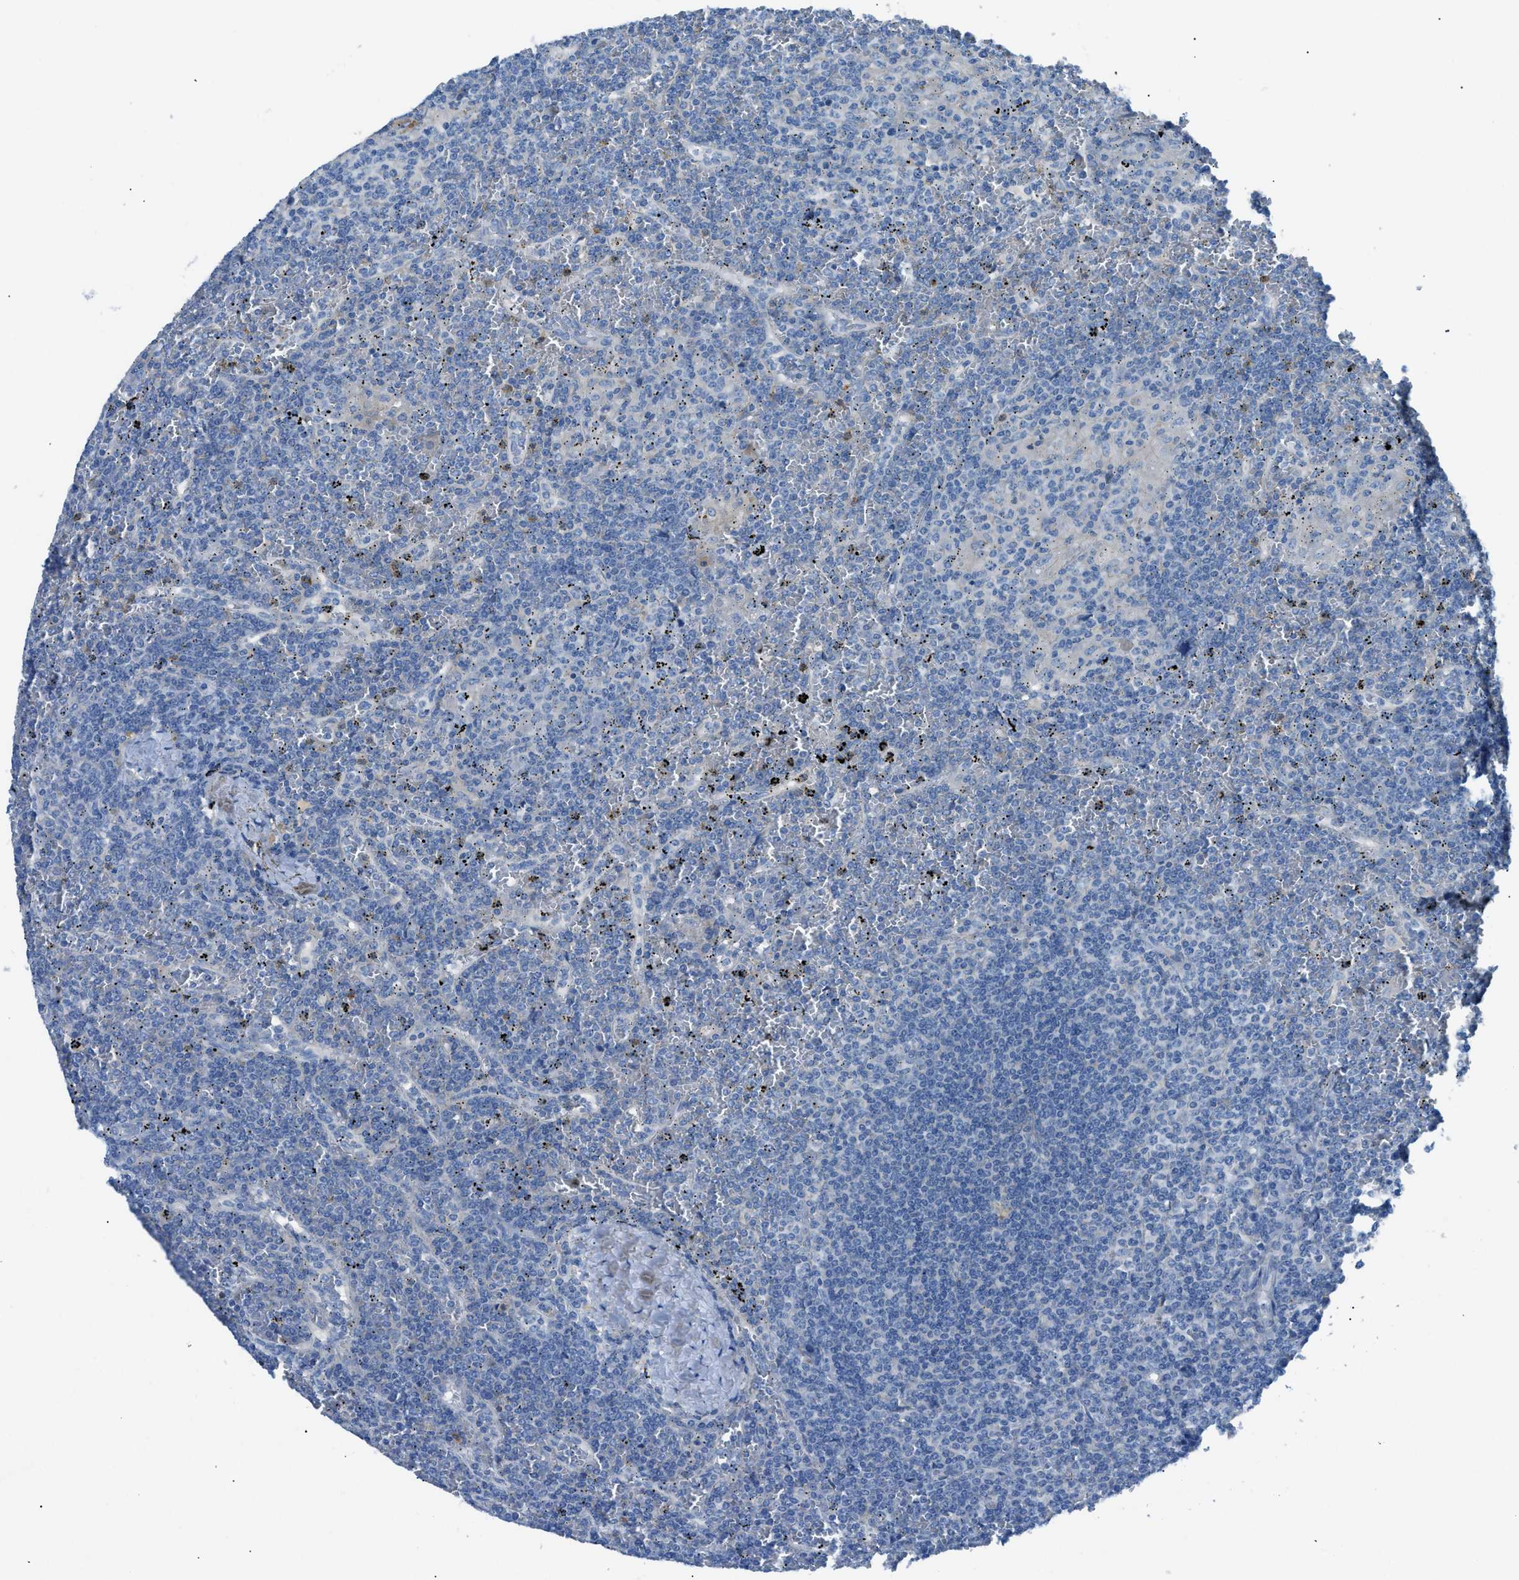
{"staining": {"intensity": "negative", "quantity": "none", "location": "none"}, "tissue": "lymphoma", "cell_type": "Tumor cells", "image_type": "cancer", "snomed": [{"axis": "morphology", "description": "Malignant lymphoma, non-Hodgkin's type, Low grade"}, {"axis": "topography", "description": "Spleen"}], "caption": "Protein analysis of lymphoma demonstrates no significant staining in tumor cells.", "gene": "C5AR2", "patient": {"sex": "female", "age": 19}}